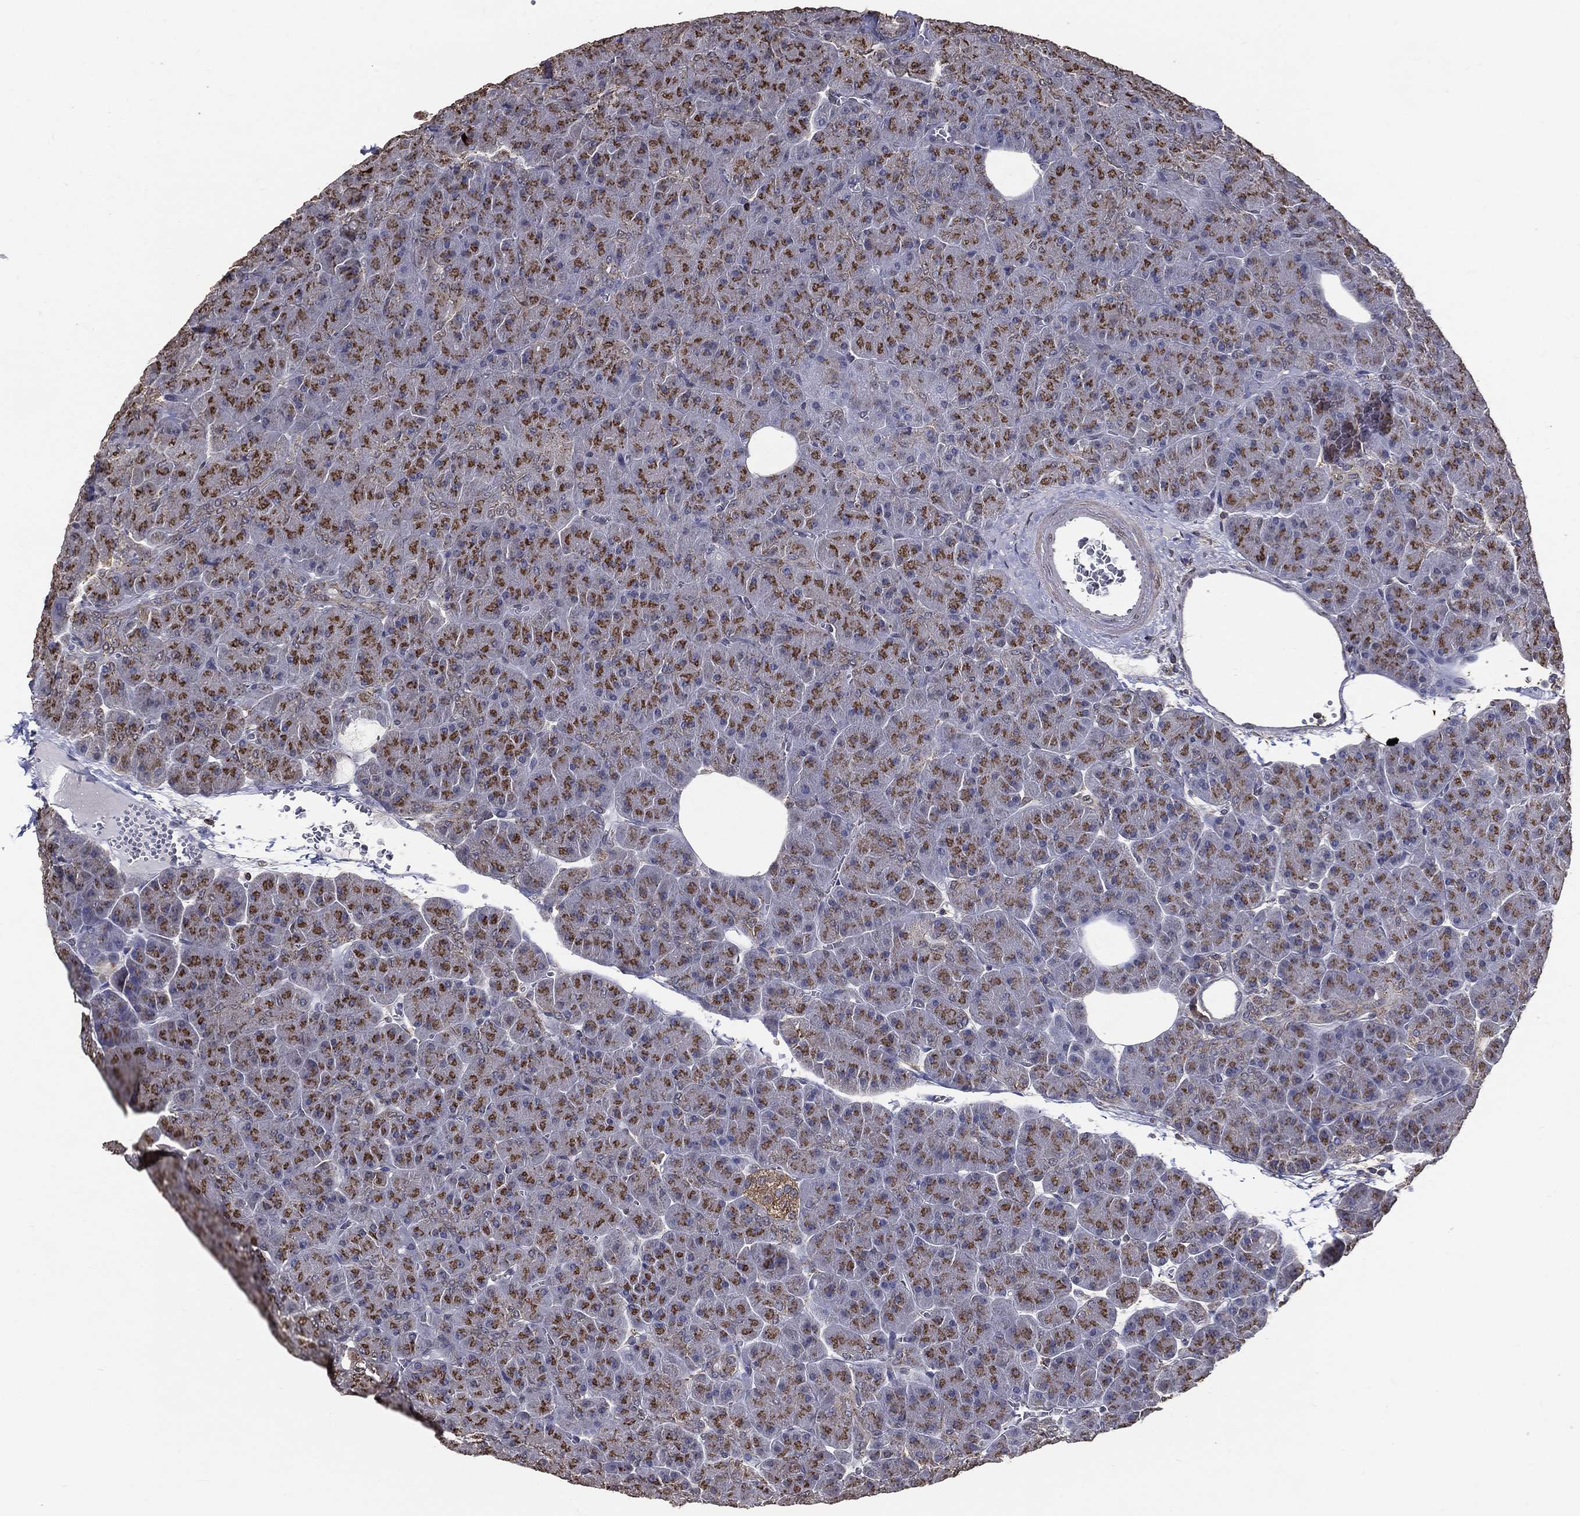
{"staining": {"intensity": "moderate", "quantity": ">75%", "location": "cytoplasmic/membranous"}, "tissue": "pancreas", "cell_type": "Exocrine glandular cells", "image_type": "normal", "snomed": [{"axis": "morphology", "description": "Normal tissue, NOS"}, {"axis": "topography", "description": "Pancreas"}], "caption": "Immunohistochemistry (IHC) image of benign pancreas: pancreas stained using immunohistochemistry reveals medium levels of moderate protein expression localized specifically in the cytoplasmic/membranous of exocrine glandular cells, appearing as a cytoplasmic/membranous brown color.", "gene": "GPR183", "patient": {"sex": "male", "age": 61}}